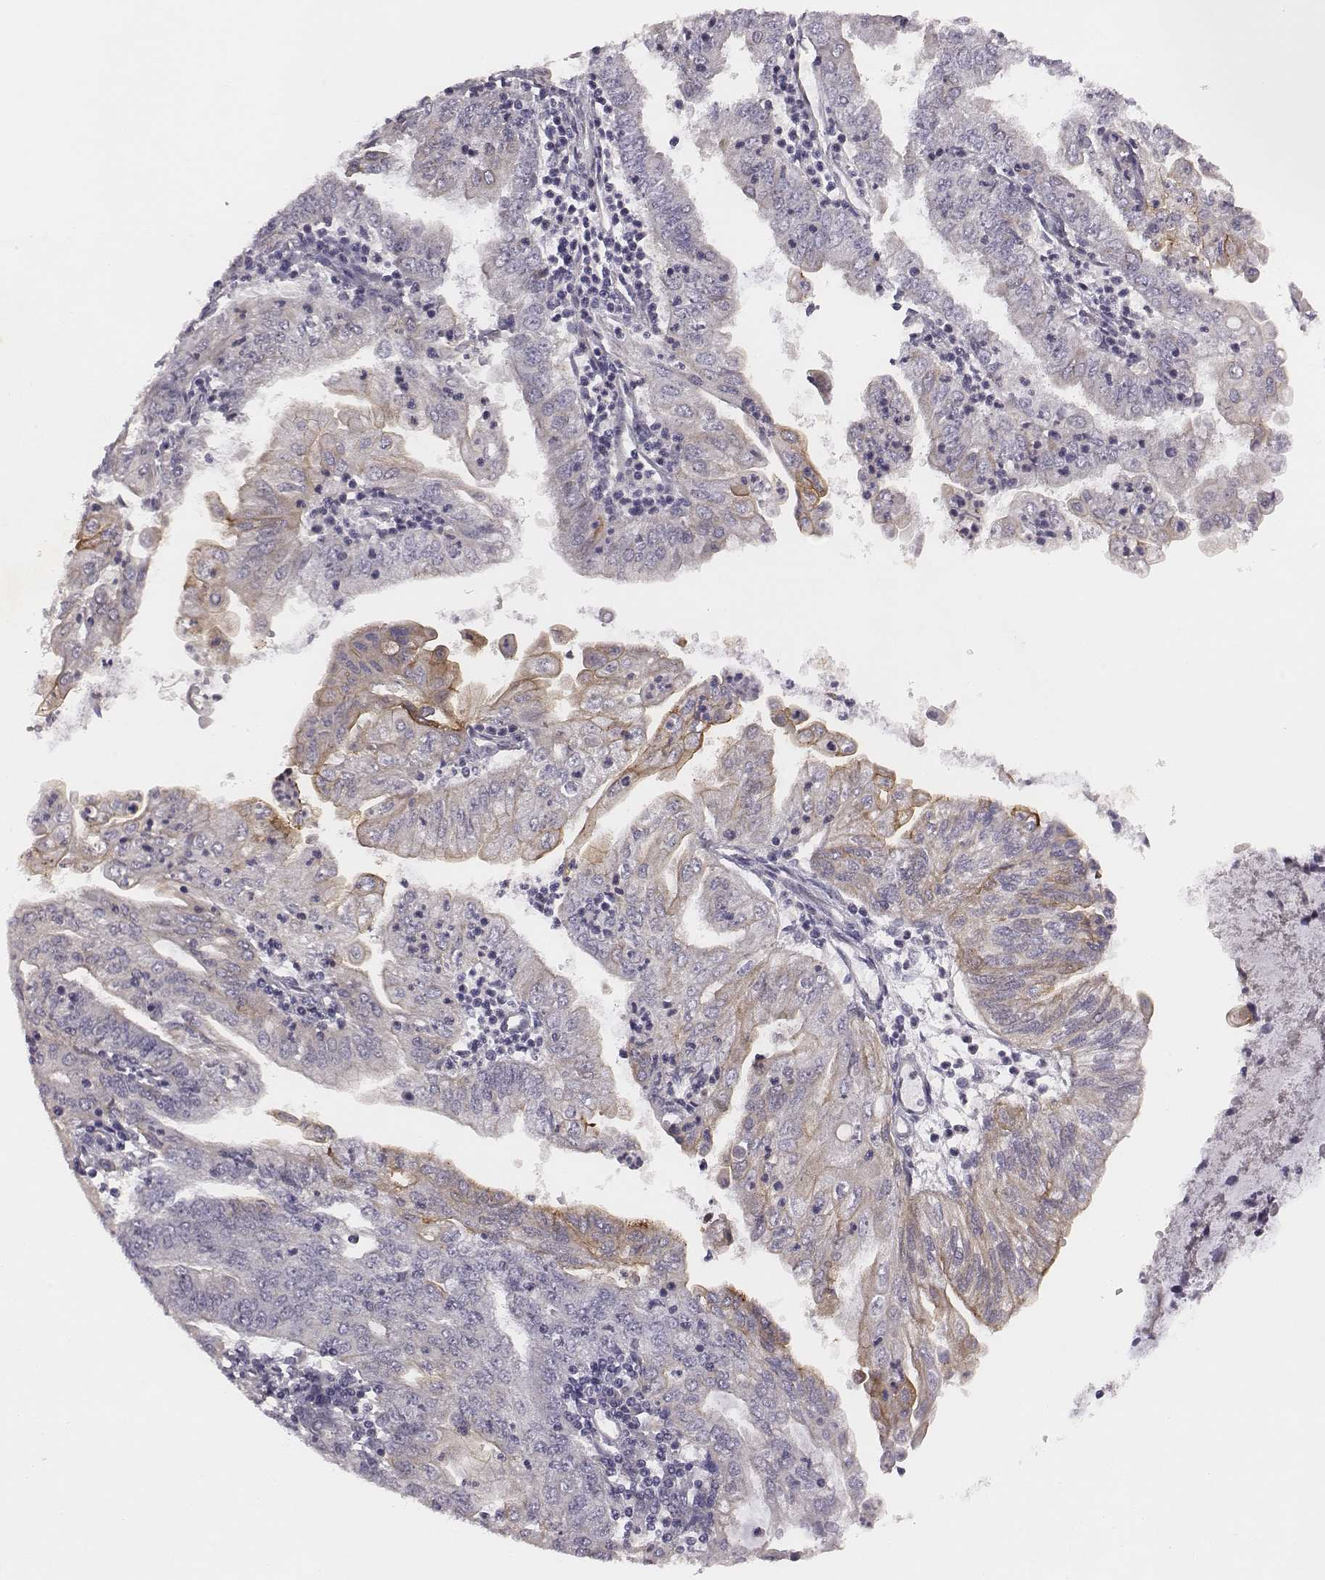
{"staining": {"intensity": "moderate", "quantity": "<25%", "location": "cytoplasmic/membranous"}, "tissue": "endometrial cancer", "cell_type": "Tumor cells", "image_type": "cancer", "snomed": [{"axis": "morphology", "description": "Adenocarcinoma, NOS"}, {"axis": "topography", "description": "Endometrium"}], "caption": "Immunohistochemistry (DAB (3,3'-diaminobenzidine)) staining of endometrial cancer (adenocarcinoma) exhibits moderate cytoplasmic/membranous protein expression in approximately <25% of tumor cells.", "gene": "SCARF1", "patient": {"sex": "female", "age": 55}}